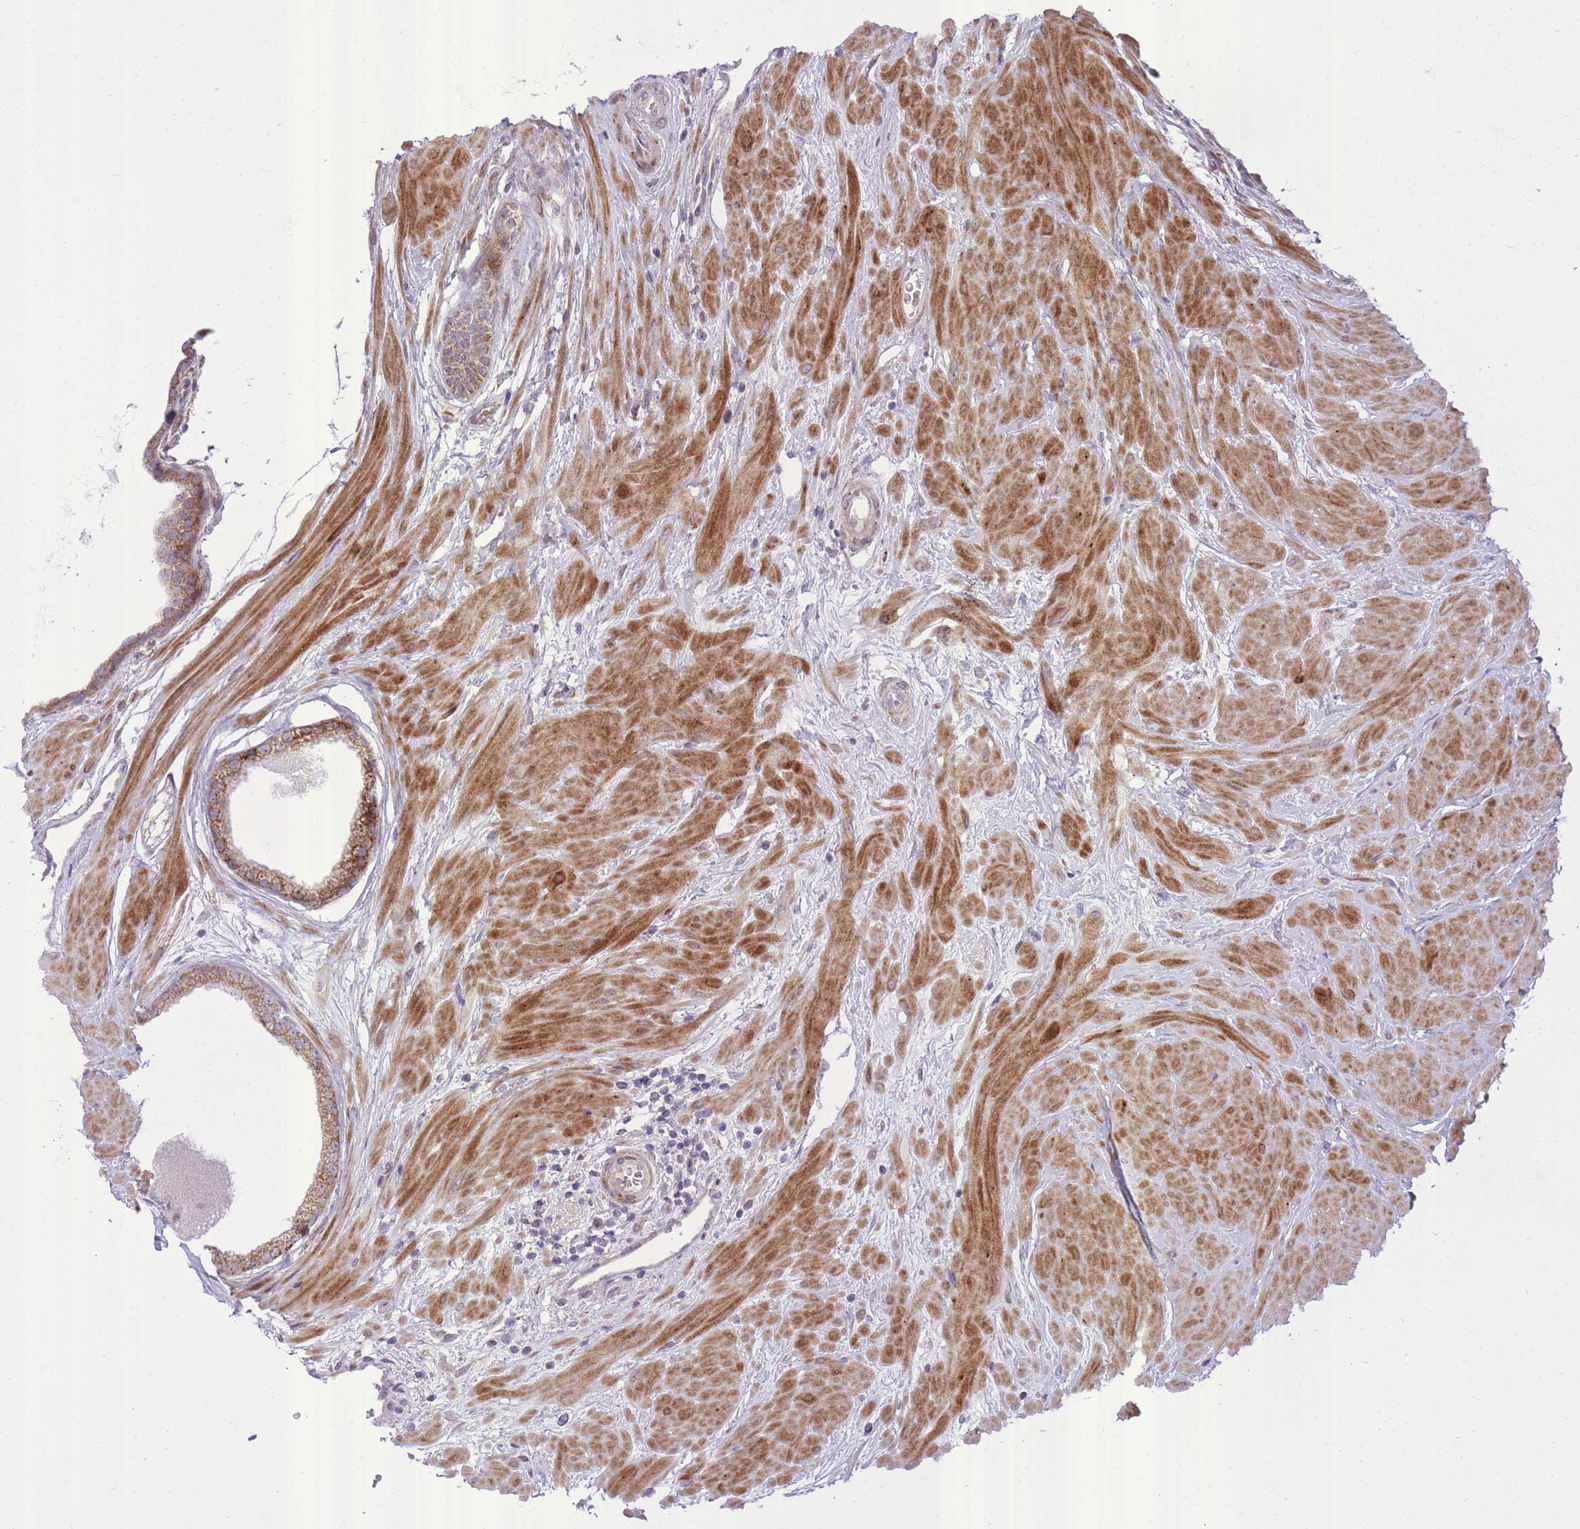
{"staining": {"intensity": "moderate", "quantity": ">75%", "location": "cytoplasmic/membranous"}, "tissue": "prostate", "cell_type": "Glandular cells", "image_type": "normal", "snomed": [{"axis": "morphology", "description": "Normal tissue, NOS"}, {"axis": "topography", "description": "Prostate"}], "caption": "The image demonstrates a brown stain indicating the presence of a protein in the cytoplasmic/membranous of glandular cells in prostate.", "gene": "SLC4A4", "patient": {"sex": "male", "age": 48}}